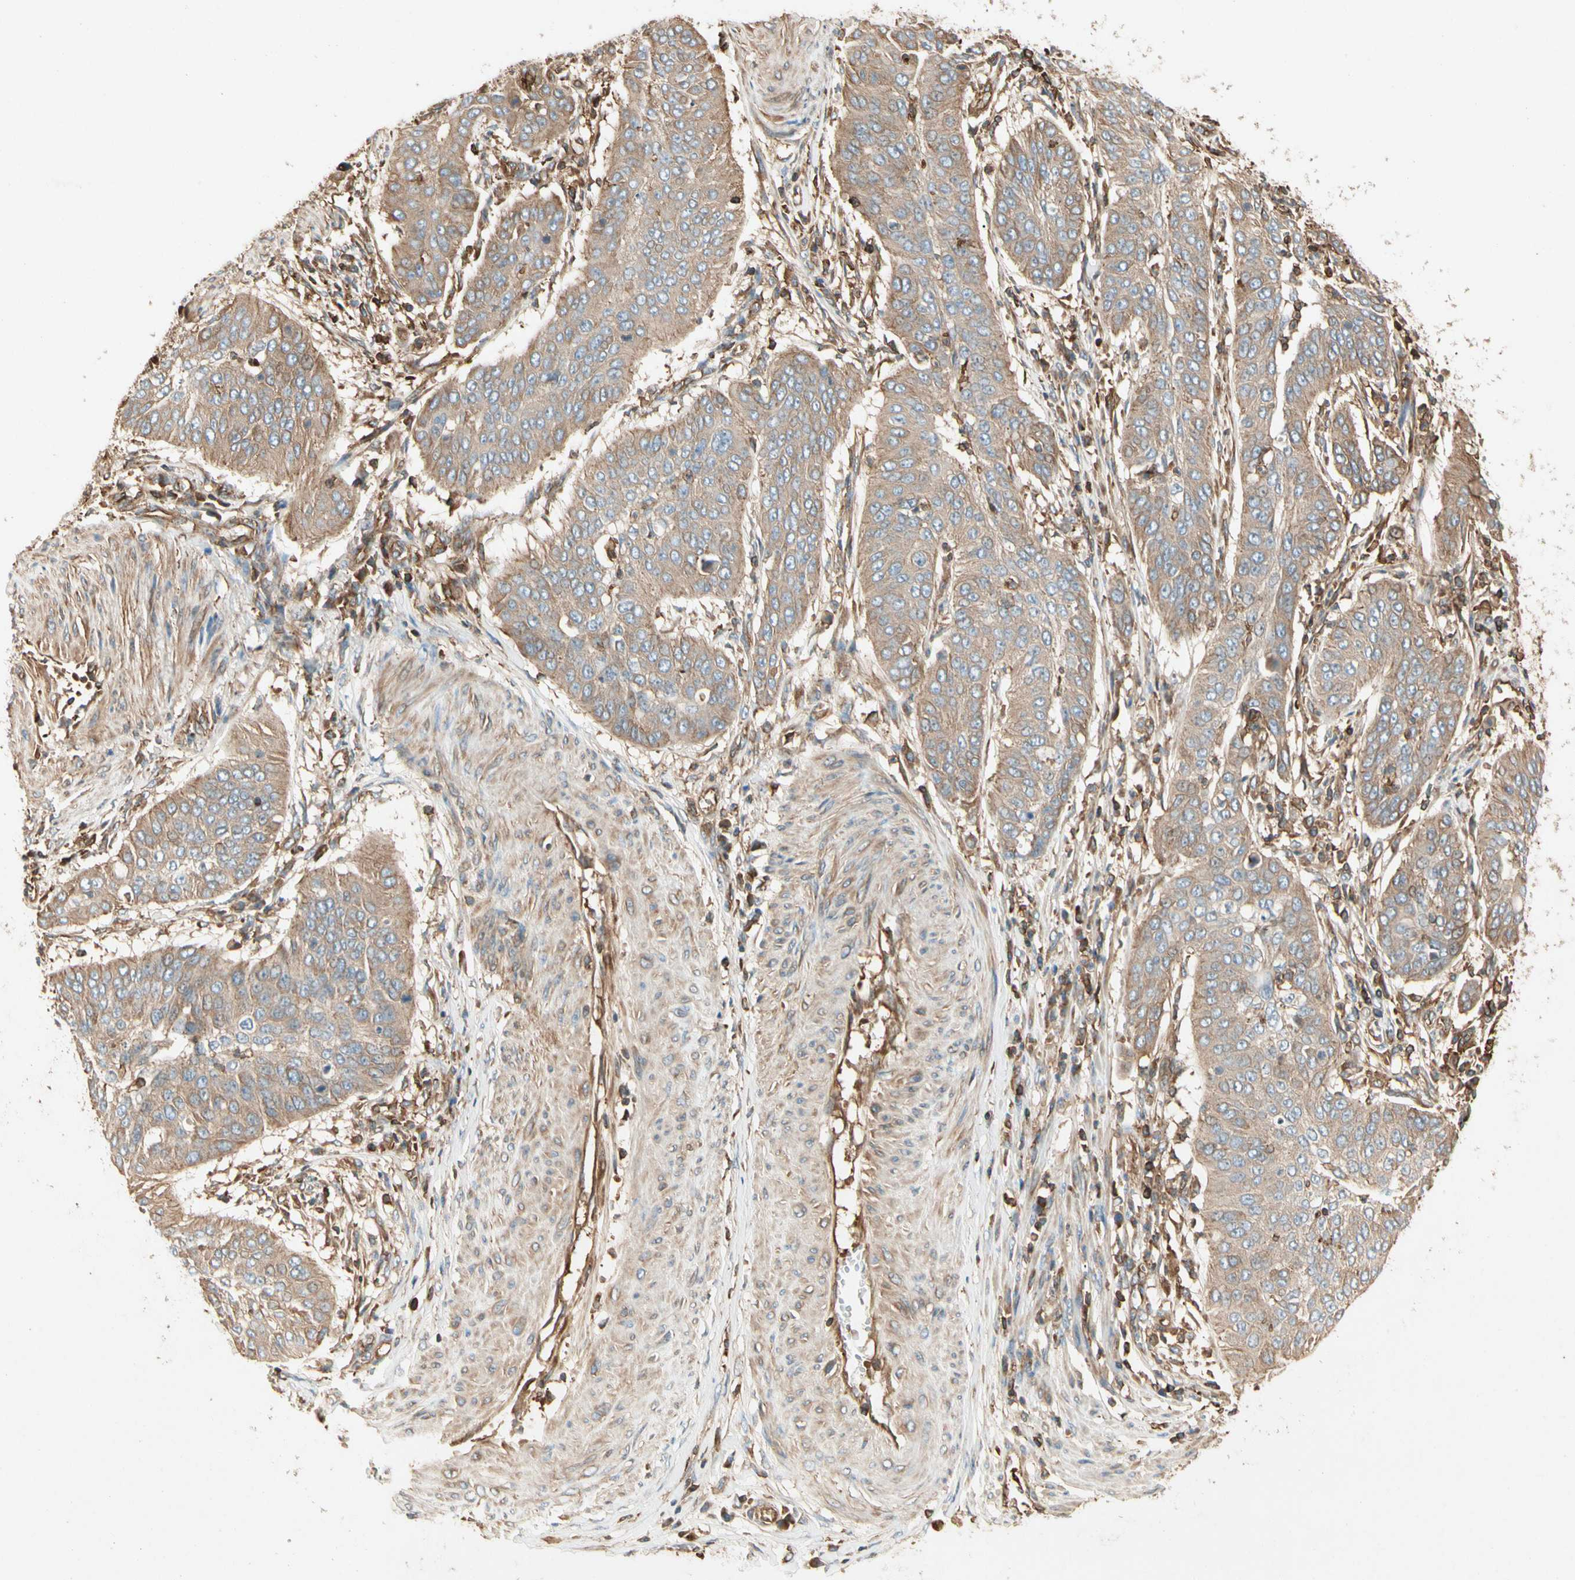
{"staining": {"intensity": "moderate", "quantity": ">75%", "location": "cytoplasmic/membranous"}, "tissue": "cervical cancer", "cell_type": "Tumor cells", "image_type": "cancer", "snomed": [{"axis": "morphology", "description": "Normal tissue, NOS"}, {"axis": "morphology", "description": "Squamous cell carcinoma, NOS"}, {"axis": "topography", "description": "Cervix"}], "caption": "Human squamous cell carcinoma (cervical) stained with a protein marker reveals moderate staining in tumor cells.", "gene": "ARPC2", "patient": {"sex": "female", "age": 39}}